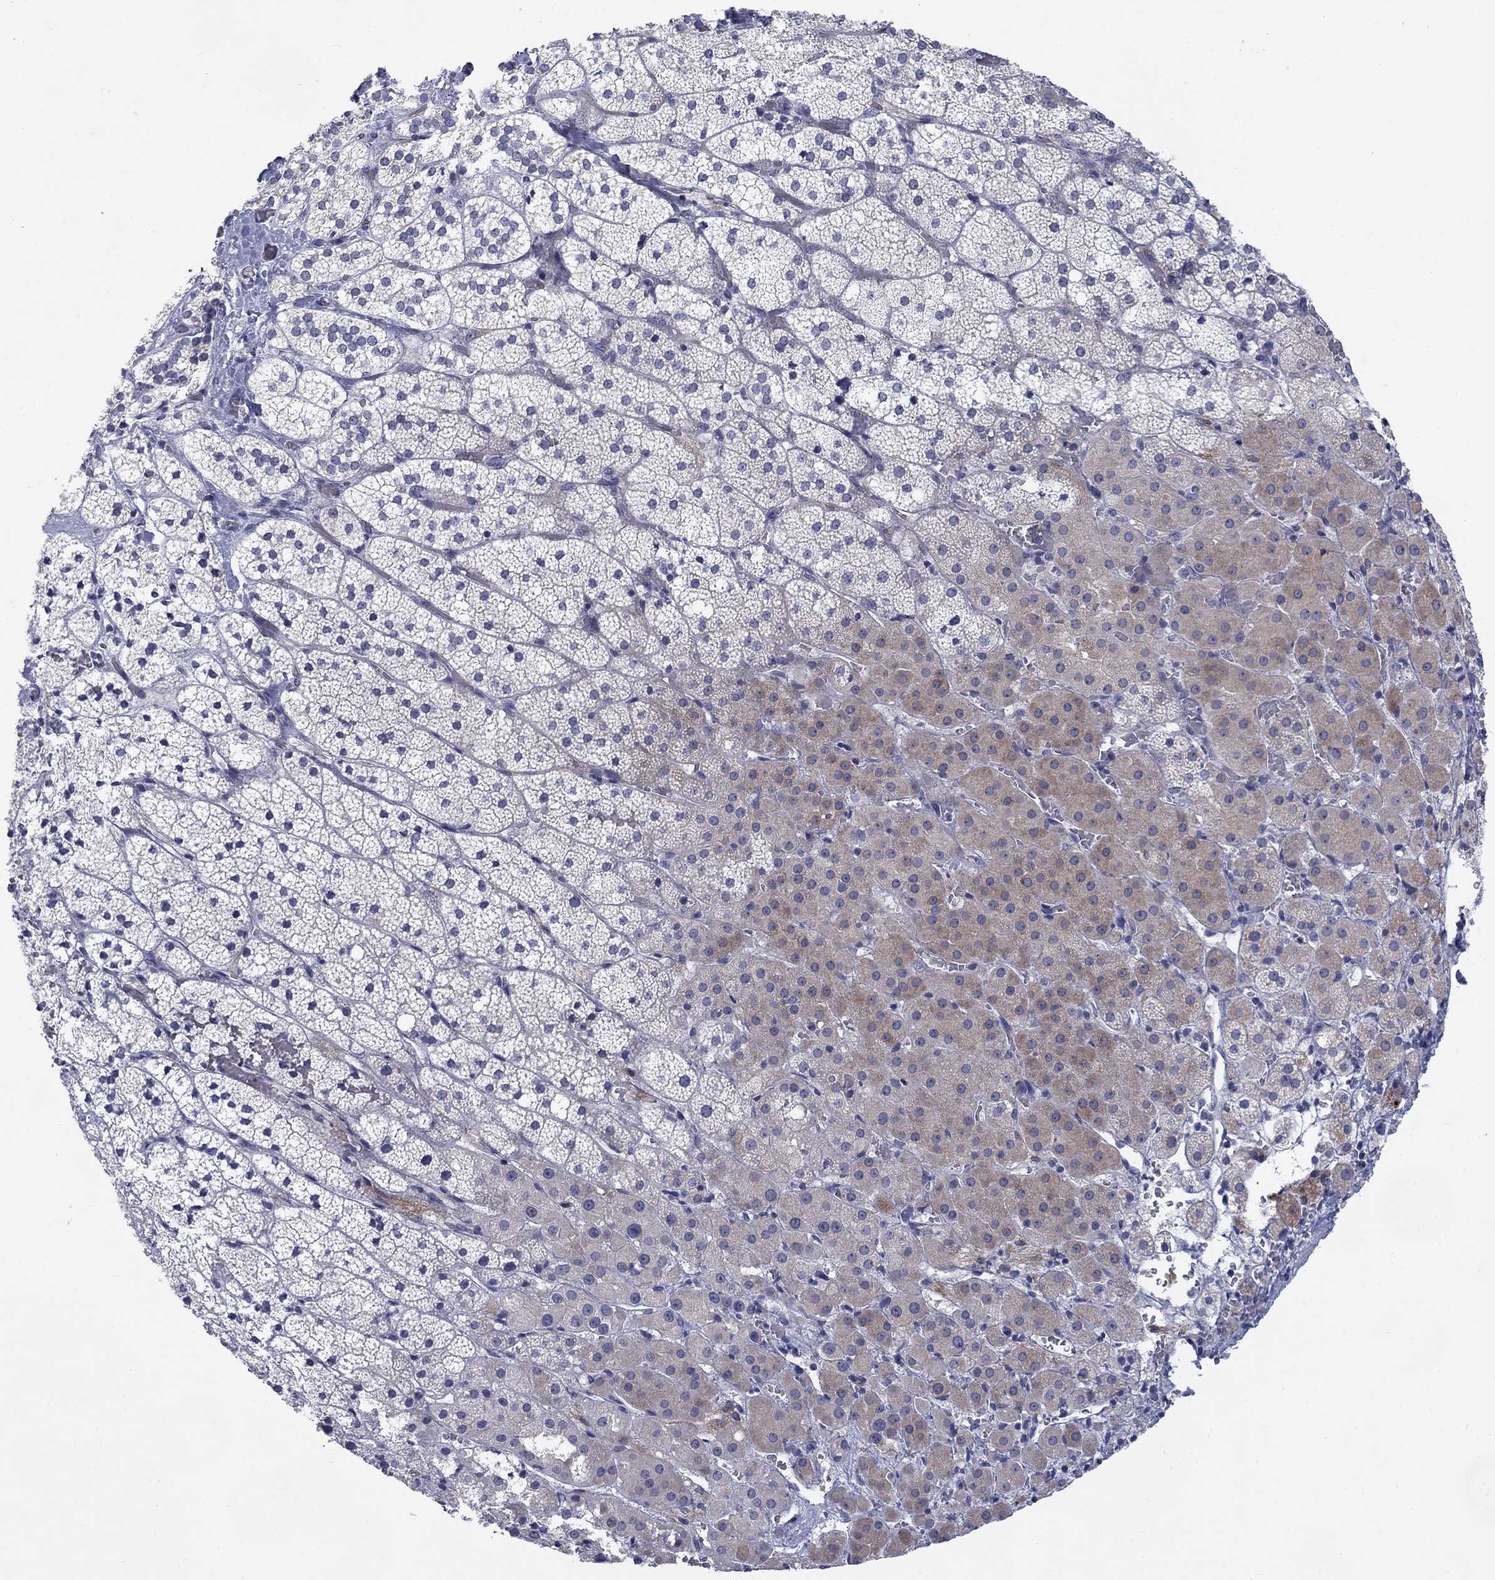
{"staining": {"intensity": "weak", "quantity": "25%-75%", "location": "cytoplasmic/membranous"}, "tissue": "adrenal gland", "cell_type": "Glandular cells", "image_type": "normal", "snomed": [{"axis": "morphology", "description": "Normal tissue, NOS"}, {"axis": "topography", "description": "Adrenal gland"}], "caption": "Adrenal gland stained with DAB immunohistochemistry (IHC) reveals low levels of weak cytoplasmic/membranous expression in about 25%-75% of glandular cells. (IHC, brightfield microscopy, high magnification).", "gene": "FXR1", "patient": {"sex": "male", "age": 53}}